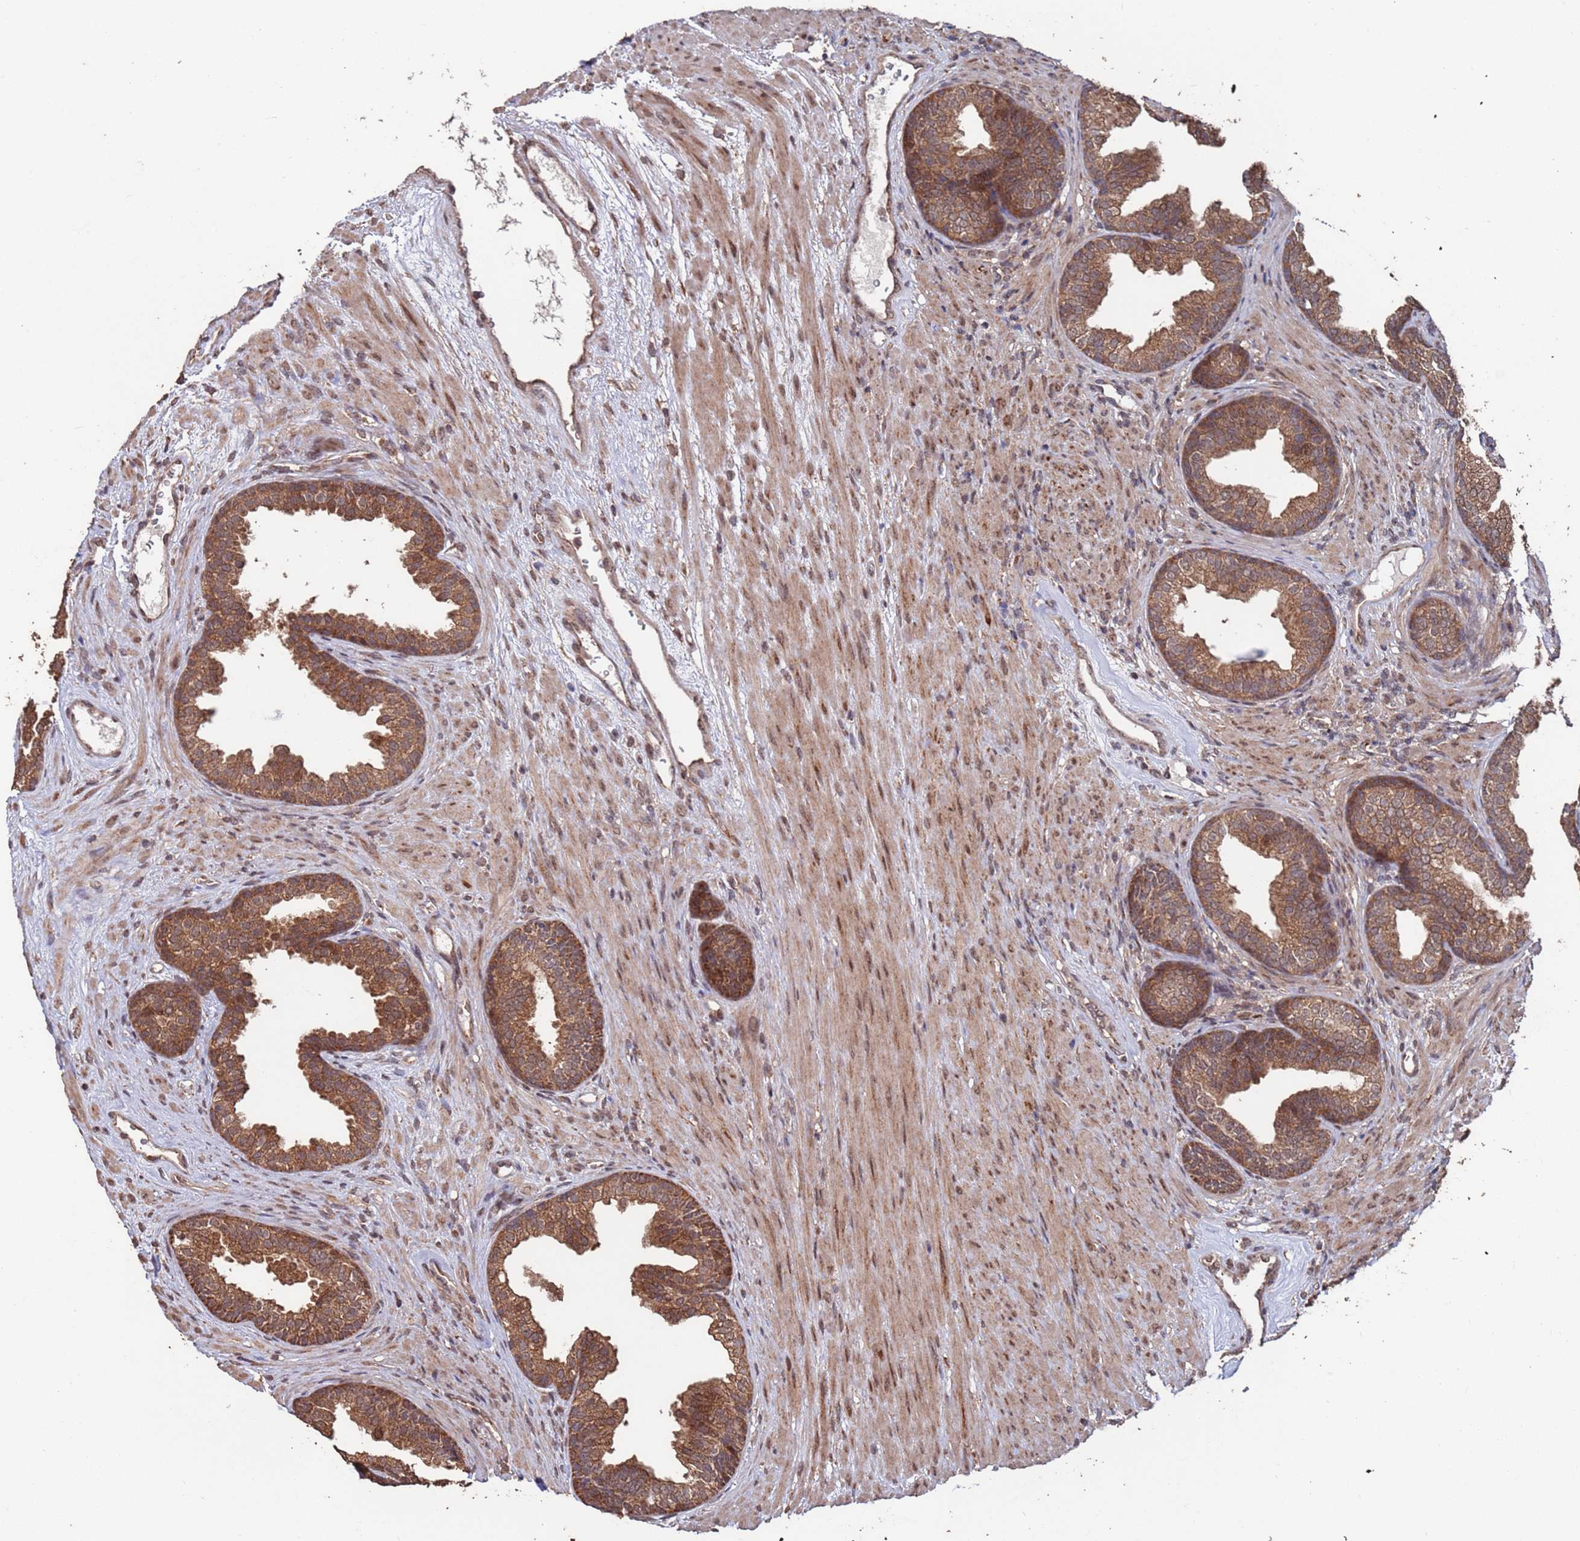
{"staining": {"intensity": "moderate", "quantity": ">75%", "location": "cytoplasmic/membranous"}, "tissue": "prostate", "cell_type": "Glandular cells", "image_type": "normal", "snomed": [{"axis": "morphology", "description": "Normal tissue, NOS"}, {"axis": "topography", "description": "Prostate"}], "caption": "Protein expression analysis of normal prostate exhibits moderate cytoplasmic/membranous positivity in about >75% of glandular cells. (brown staining indicates protein expression, while blue staining denotes nuclei).", "gene": "PRR7", "patient": {"sex": "male", "age": 76}}